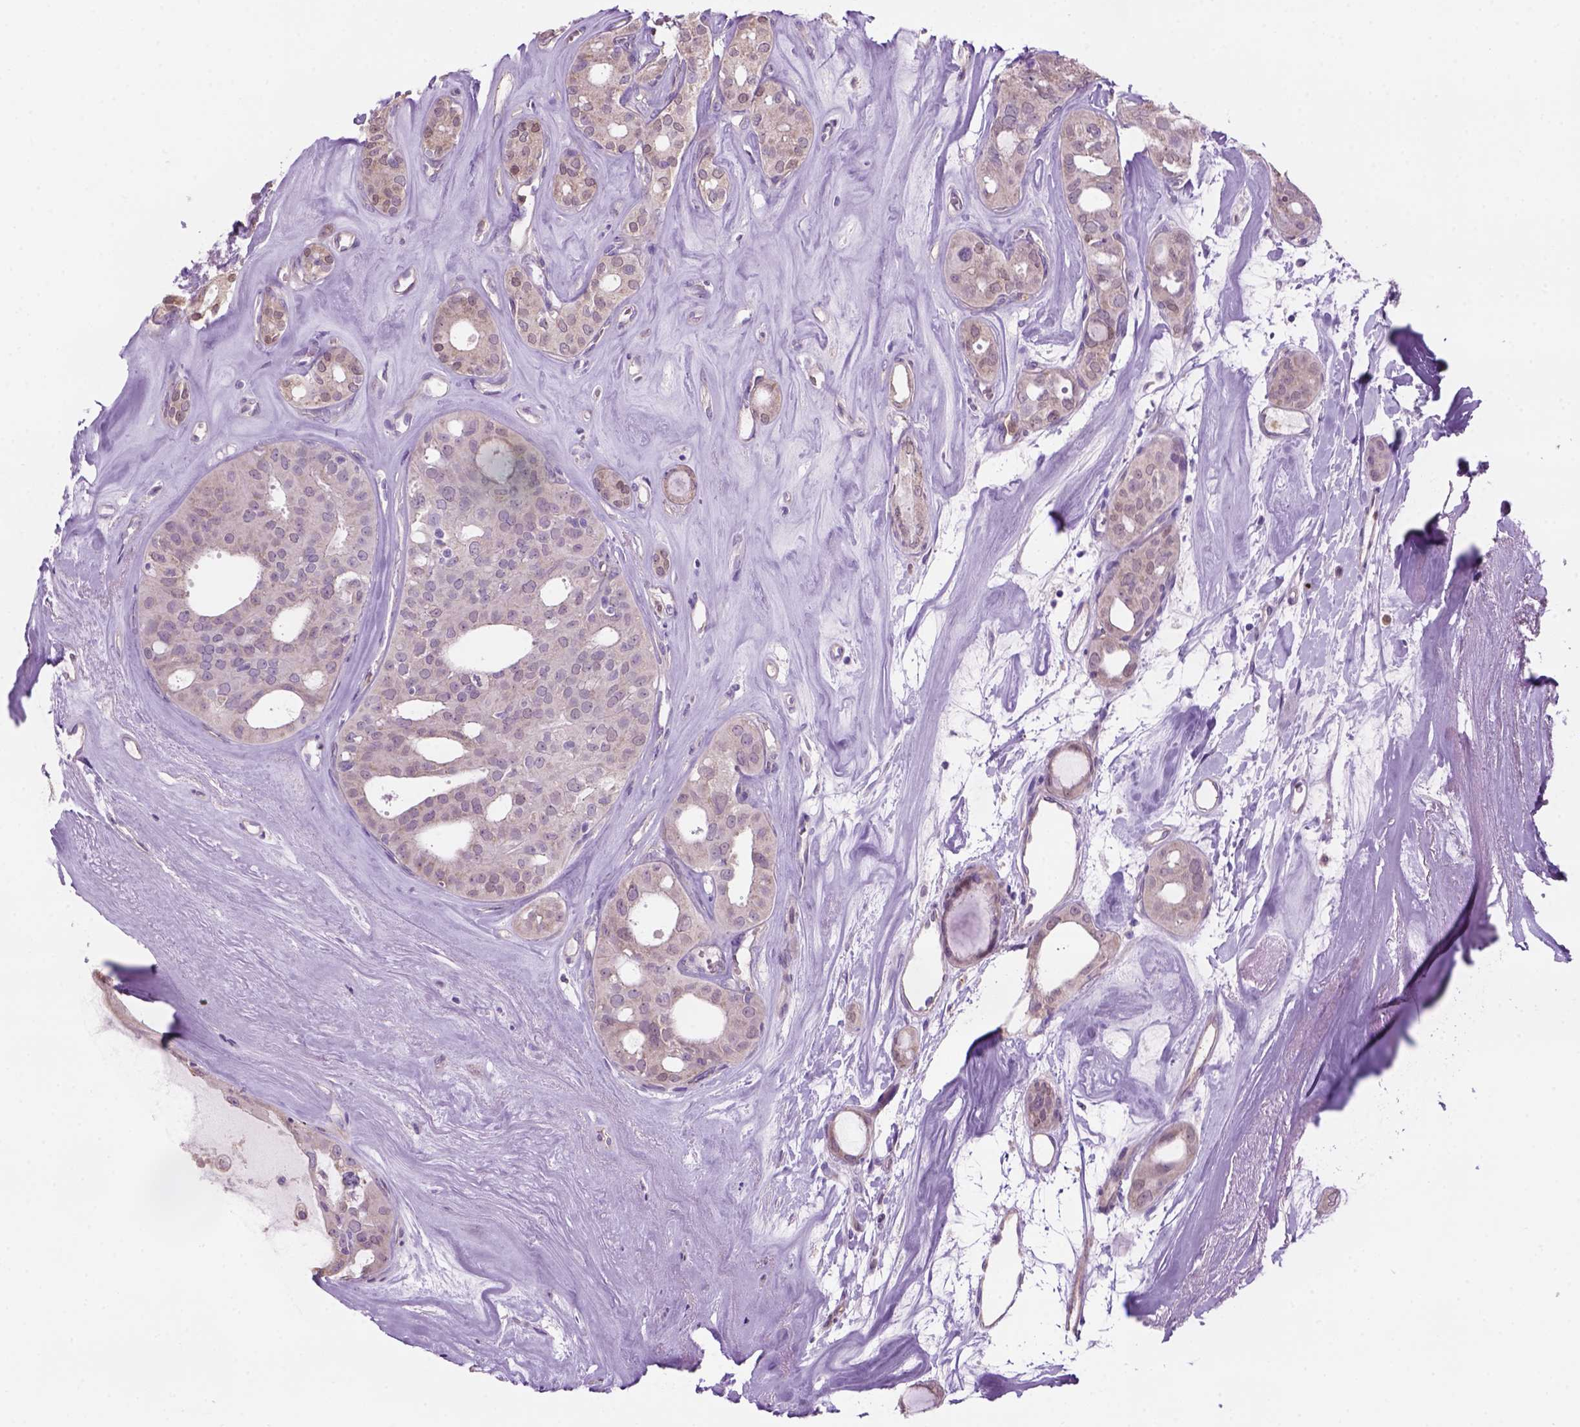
{"staining": {"intensity": "negative", "quantity": "none", "location": "none"}, "tissue": "thyroid cancer", "cell_type": "Tumor cells", "image_type": "cancer", "snomed": [{"axis": "morphology", "description": "Follicular adenoma carcinoma, NOS"}, {"axis": "topography", "description": "Thyroid gland"}], "caption": "Immunohistochemistry (IHC) micrograph of neoplastic tissue: human thyroid follicular adenoma carcinoma stained with DAB (3,3'-diaminobenzidine) shows no significant protein staining in tumor cells.", "gene": "CD84", "patient": {"sex": "male", "age": 75}}